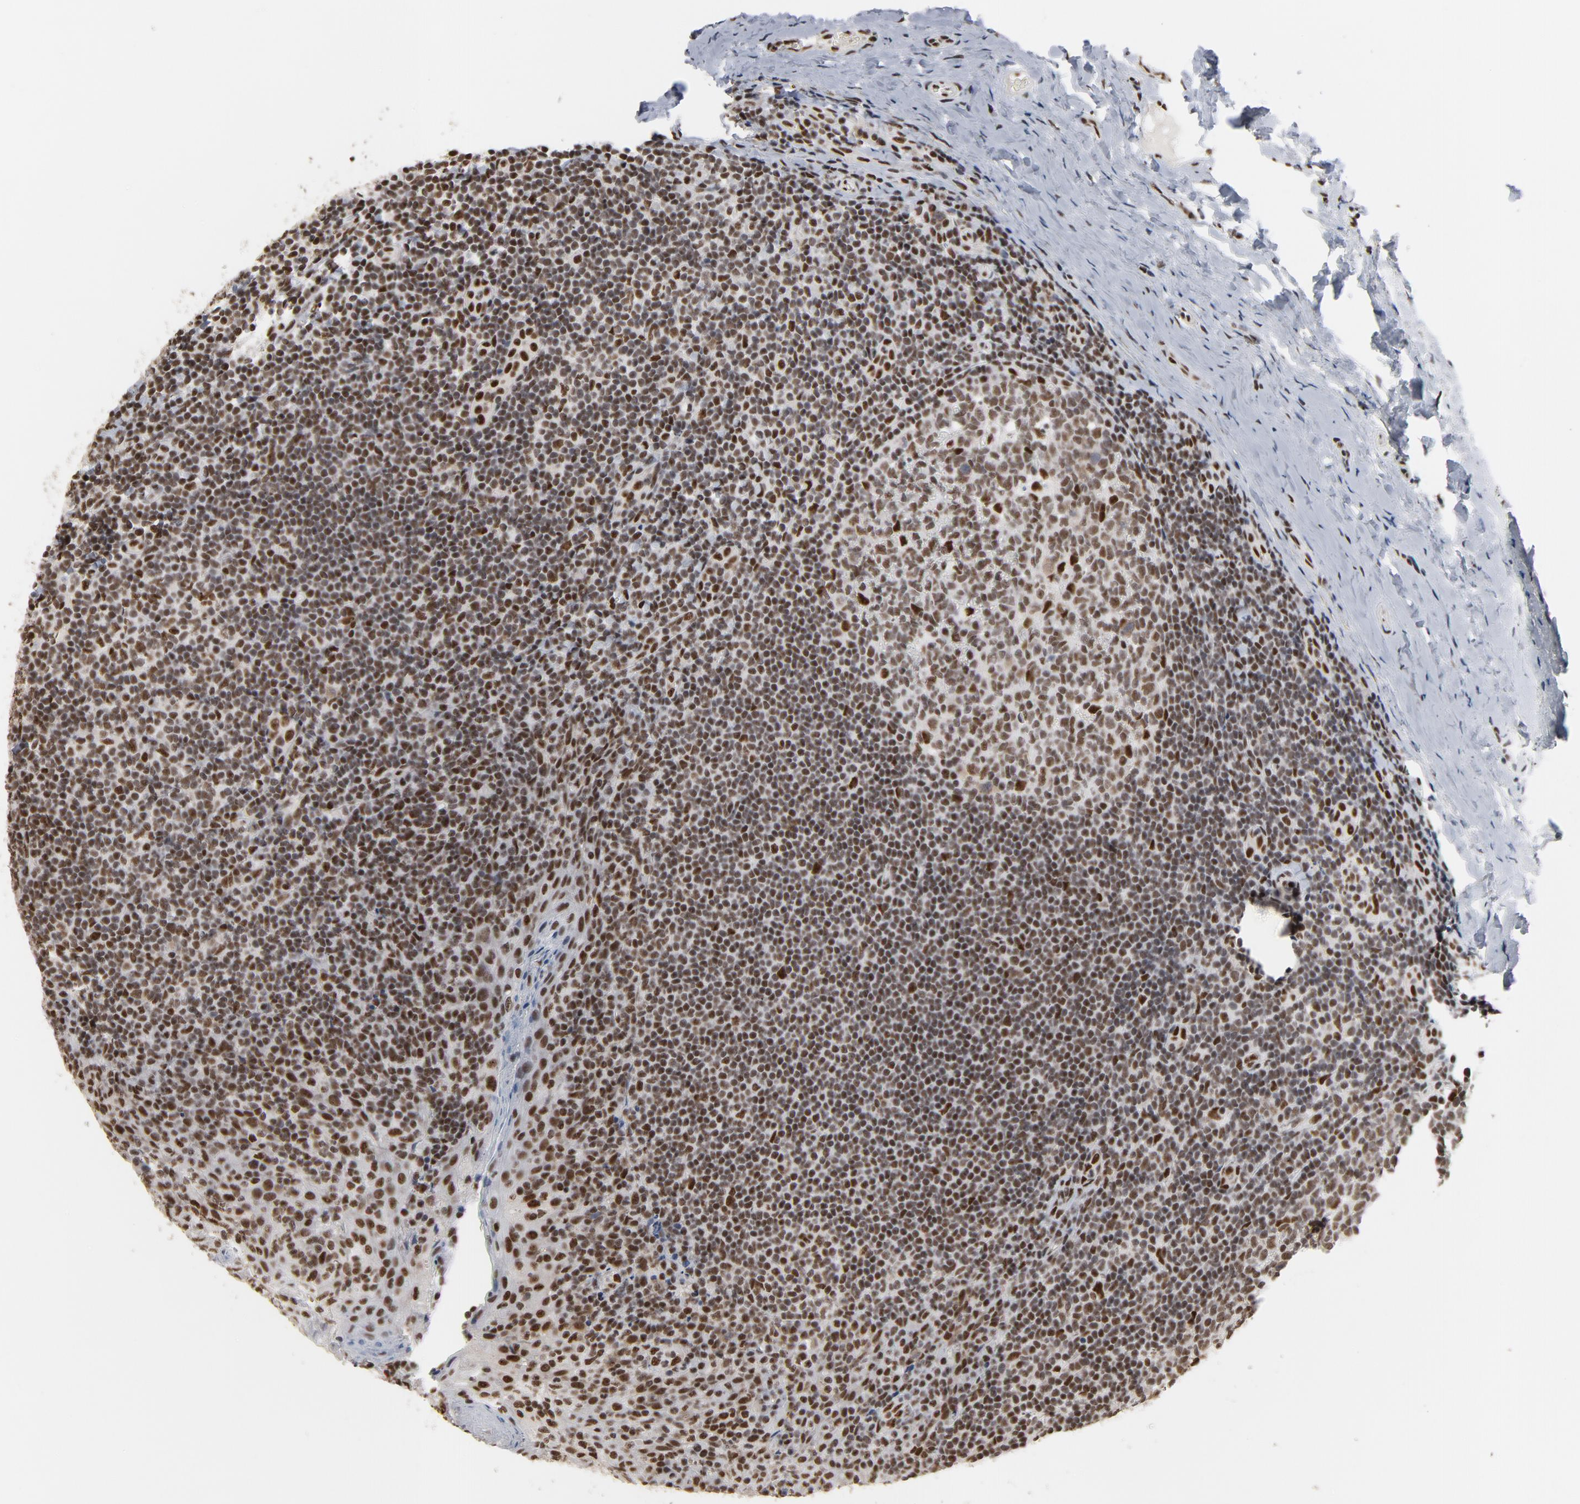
{"staining": {"intensity": "moderate", "quantity": ">75%", "location": "nuclear"}, "tissue": "tonsil", "cell_type": "Germinal center cells", "image_type": "normal", "snomed": [{"axis": "morphology", "description": "Normal tissue, NOS"}, {"axis": "topography", "description": "Tonsil"}], "caption": "Immunohistochemistry micrograph of benign tonsil: tonsil stained using immunohistochemistry (IHC) demonstrates medium levels of moderate protein expression localized specifically in the nuclear of germinal center cells, appearing as a nuclear brown color.", "gene": "MRE11", "patient": {"sex": "male", "age": 31}}